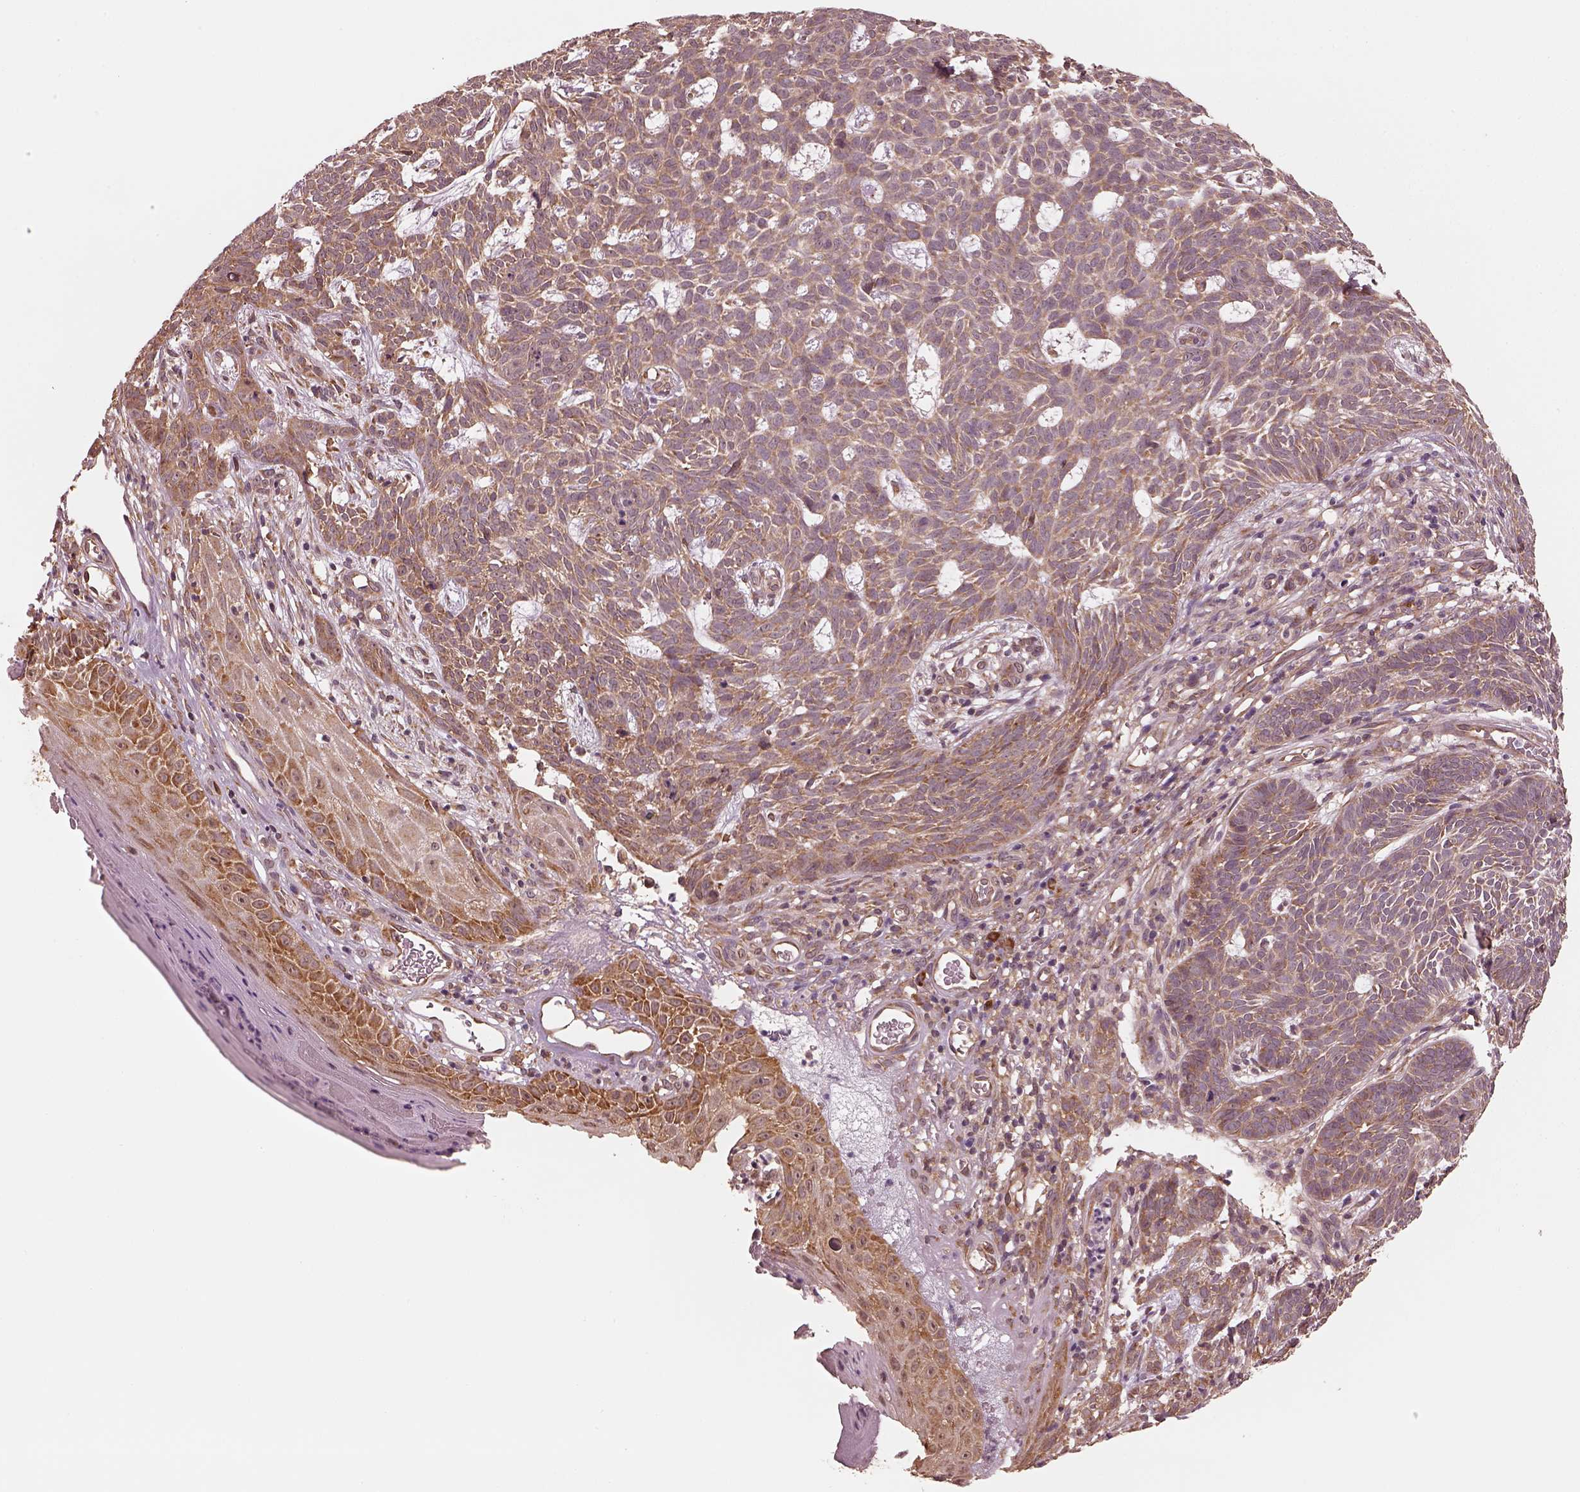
{"staining": {"intensity": "moderate", "quantity": ">75%", "location": "cytoplasmic/membranous"}, "tissue": "skin cancer", "cell_type": "Tumor cells", "image_type": "cancer", "snomed": [{"axis": "morphology", "description": "Basal cell carcinoma"}, {"axis": "topography", "description": "Skin"}], "caption": "This micrograph displays skin basal cell carcinoma stained with immunohistochemistry to label a protein in brown. The cytoplasmic/membranous of tumor cells show moderate positivity for the protein. Nuclei are counter-stained blue.", "gene": "RPS5", "patient": {"sex": "male", "age": 59}}